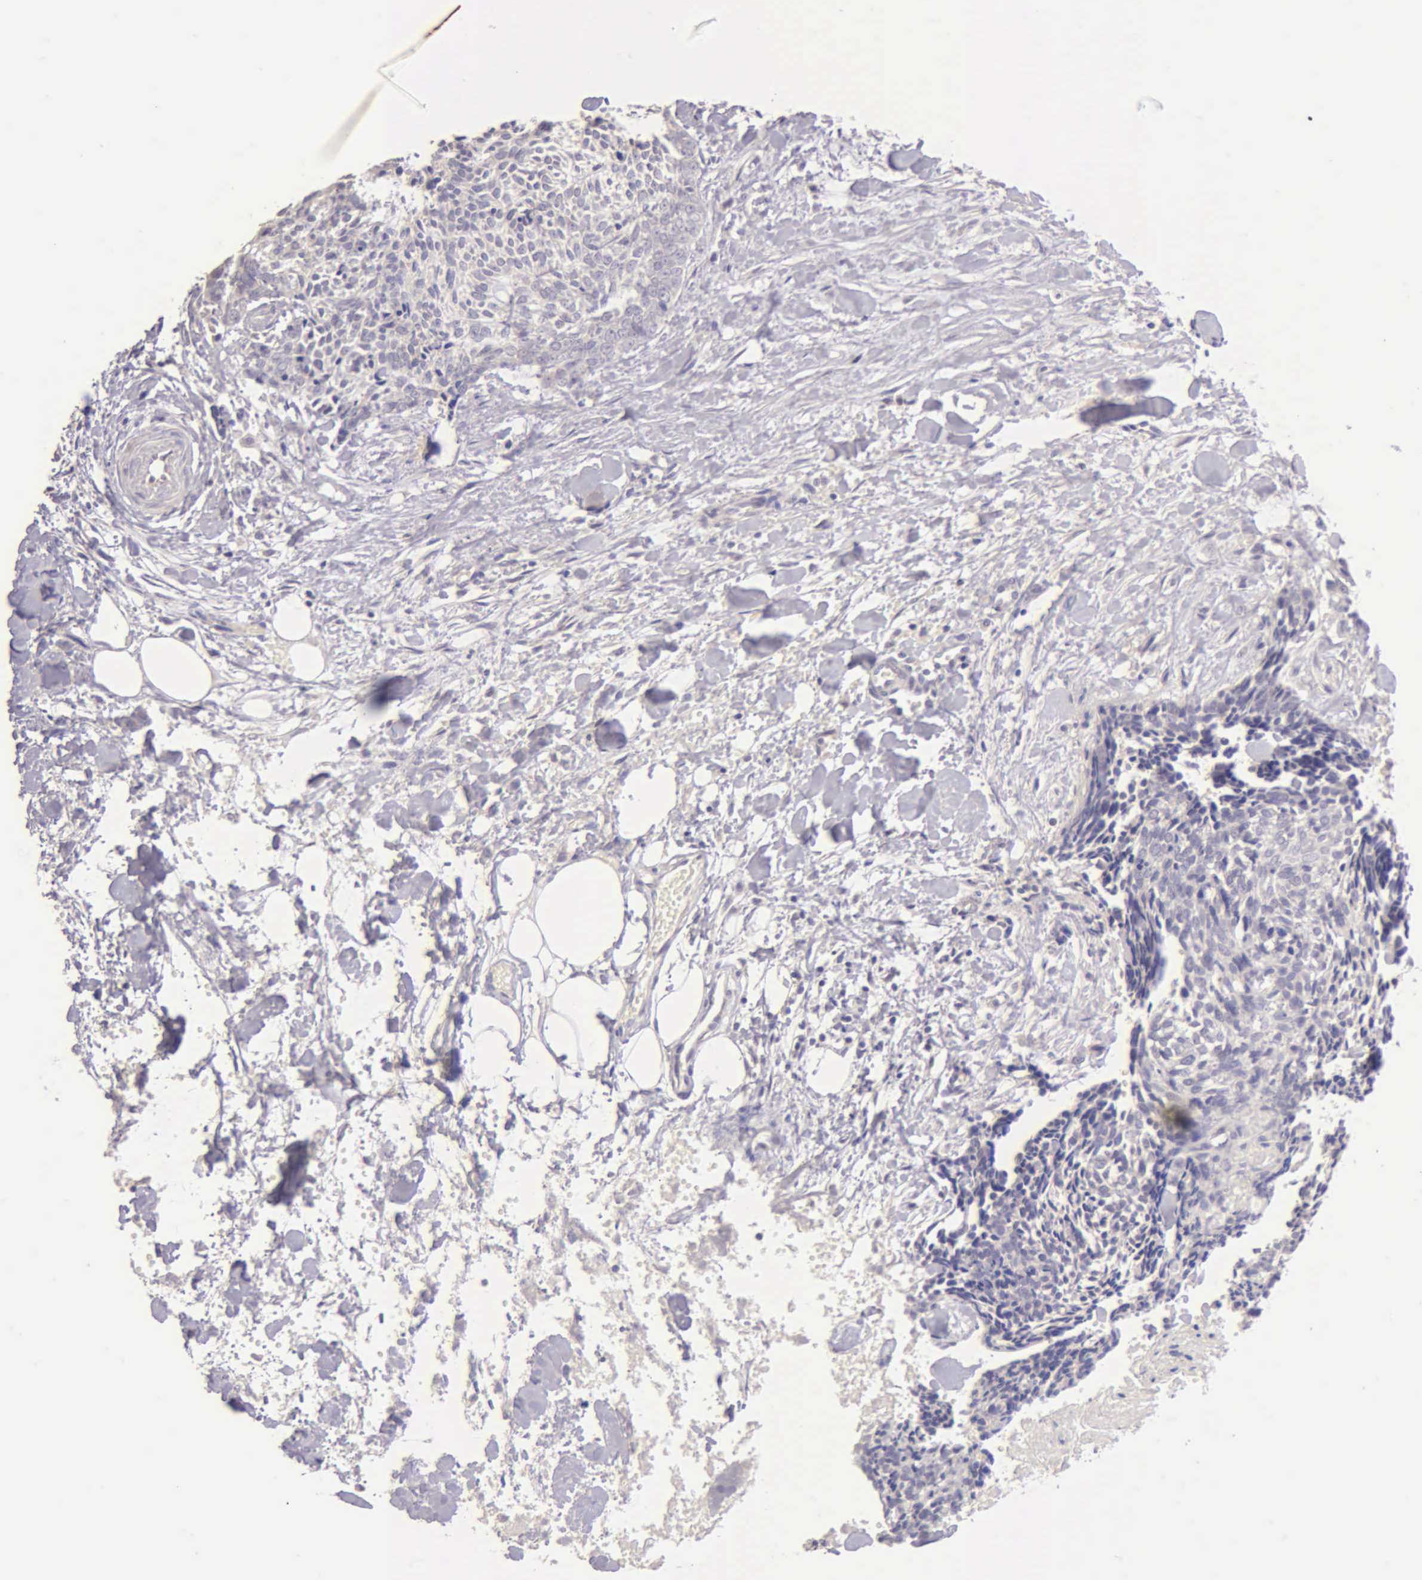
{"staining": {"intensity": "negative", "quantity": "none", "location": "none"}, "tissue": "head and neck cancer", "cell_type": "Tumor cells", "image_type": "cancer", "snomed": [{"axis": "morphology", "description": "Squamous cell carcinoma, NOS"}, {"axis": "topography", "description": "Salivary gland"}, {"axis": "topography", "description": "Head-Neck"}], "caption": "IHC of human squamous cell carcinoma (head and neck) displays no staining in tumor cells. (DAB (3,3'-diaminobenzidine) immunohistochemistry, high magnification).", "gene": "ESR1", "patient": {"sex": "male", "age": 70}}